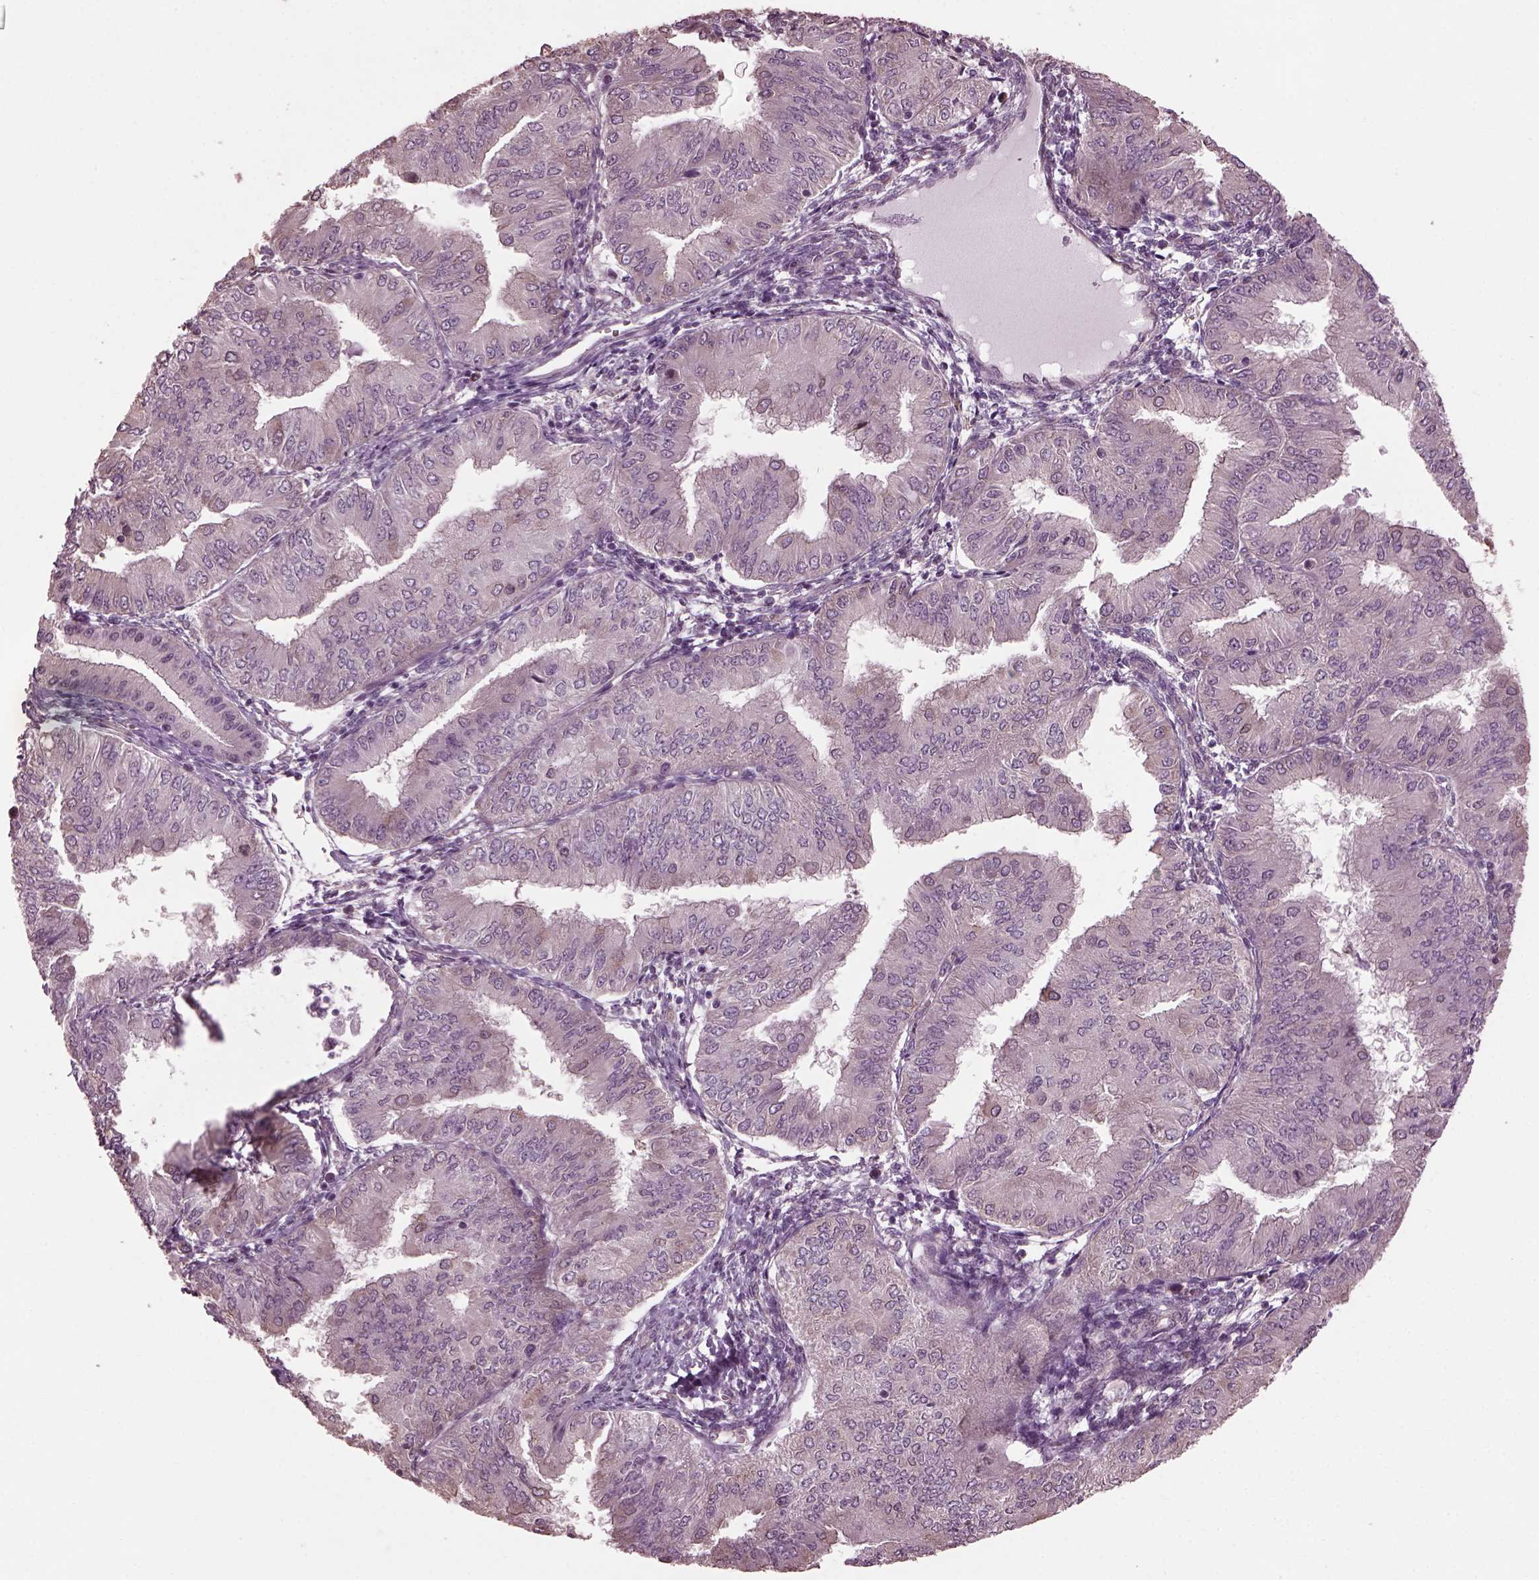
{"staining": {"intensity": "negative", "quantity": "none", "location": "none"}, "tissue": "endometrial cancer", "cell_type": "Tumor cells", "image_type": "cancer", "snomed": [{"axis": "morphology", "description": "Adenocarcinoma, NOS"}, {"axis": "topography", "description": "Endometrium"}], "caption": "IHC of endometrial cancer demonstrates no expression in tumor cells. (Stains: DAB IHC with hematoxylin counter stain, Microscopy: brightfield microscopy at high magnification).", "gene": "CABP5", "patient": {"sex": "female", "age": 53}}